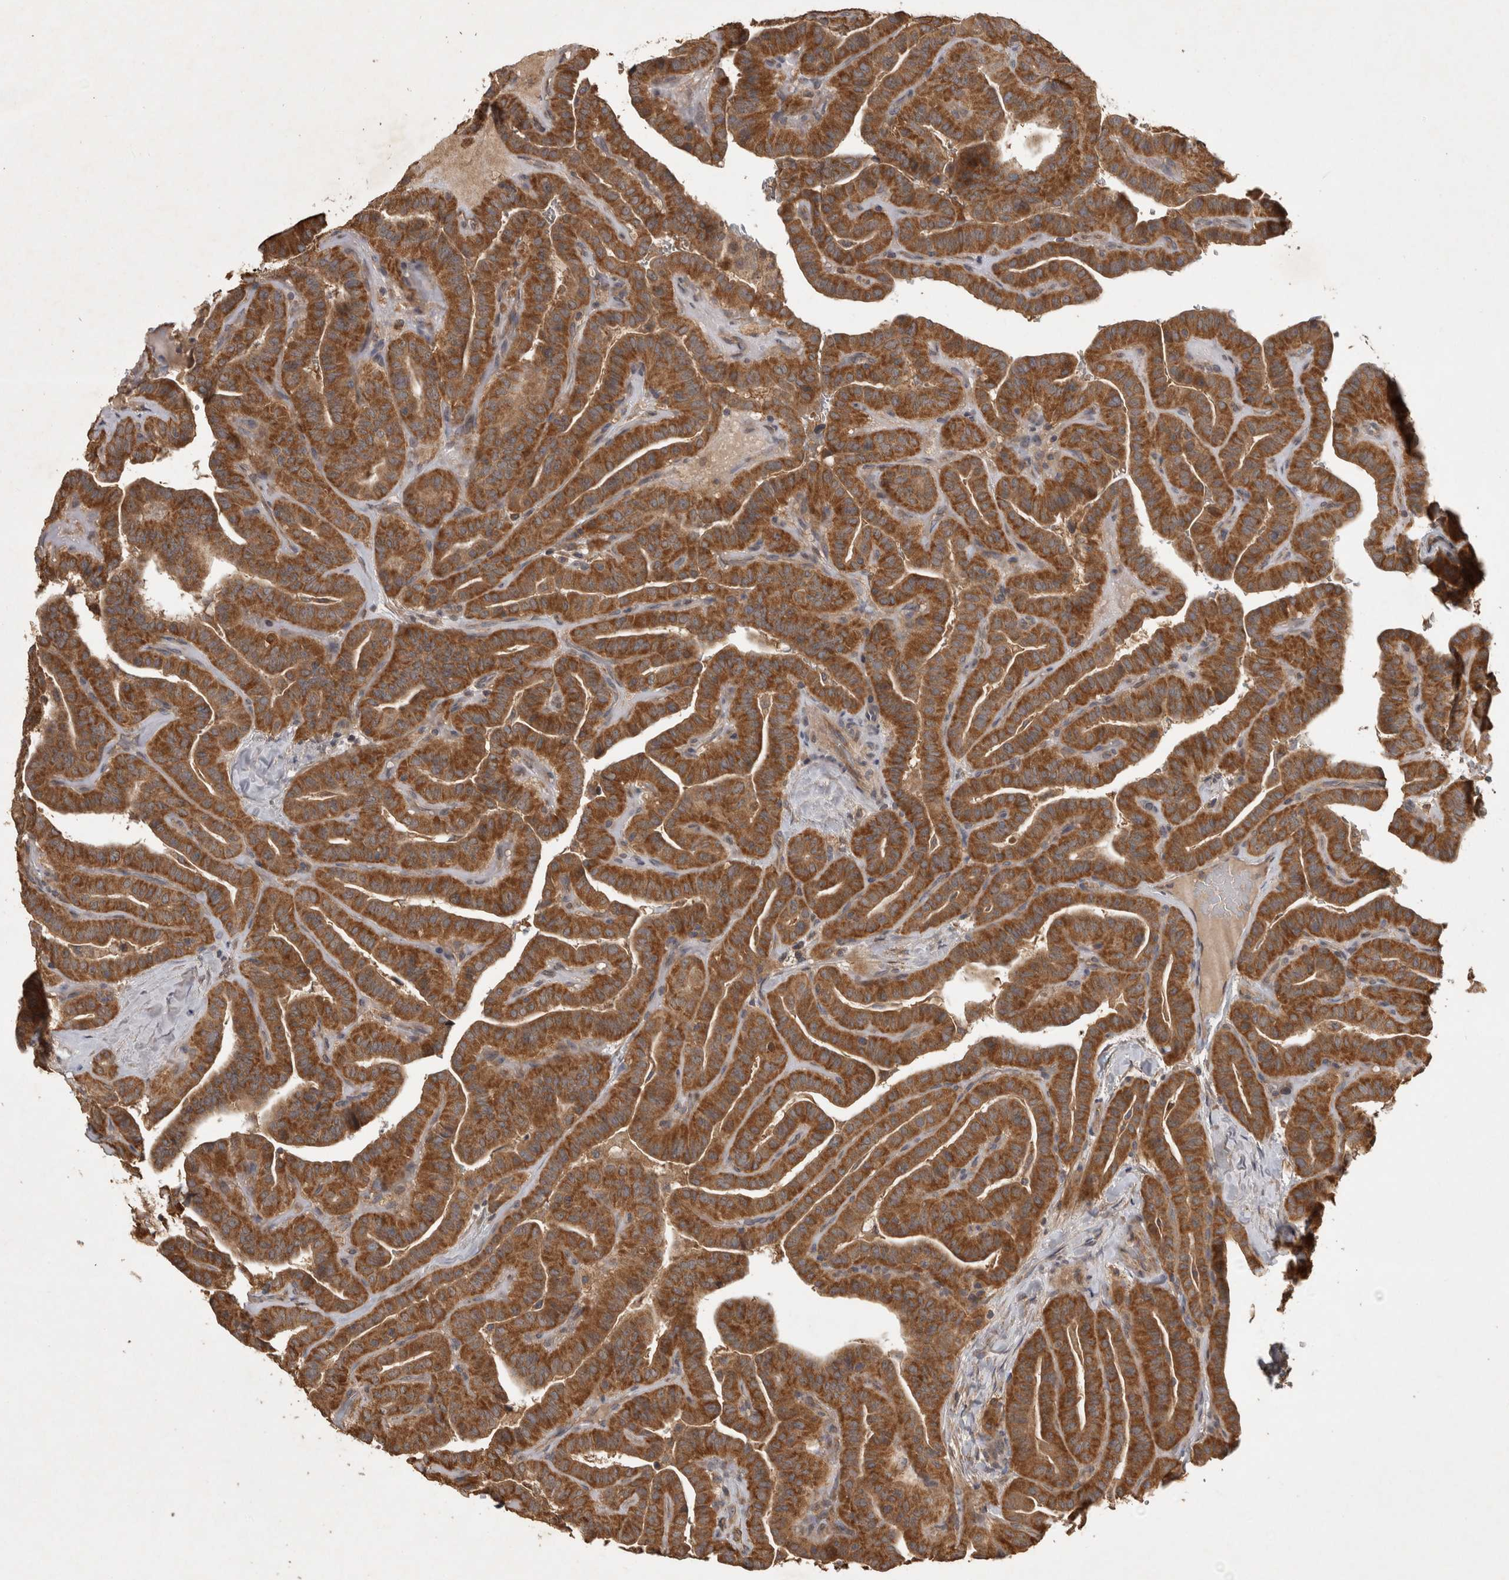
{"staining": {"intensity": "strong", "quantity": ">75%", "location": "cytoplasmic/membranous"}, "tissue": "thyroid cancer", "cell_type": "Tumor cells", "image_type": "cancer", "snomed": [{"axis": "morphology", "description": "Papillary adenocarcinoma, NOS"}, {"axis": "topography", "description": "Thyroid gland"}], "caption": "Immunohistochemical staining of human thyroid papillary adenocarcinoma exhibits high levels of strong cytoplasmic/membranous protein expression in about >75% of tumor cells. (DAB IHC with brightfield microscopy, high magnification).", "gene": "TRMT61B", "patient": {"sex": "male", "age": 77}}